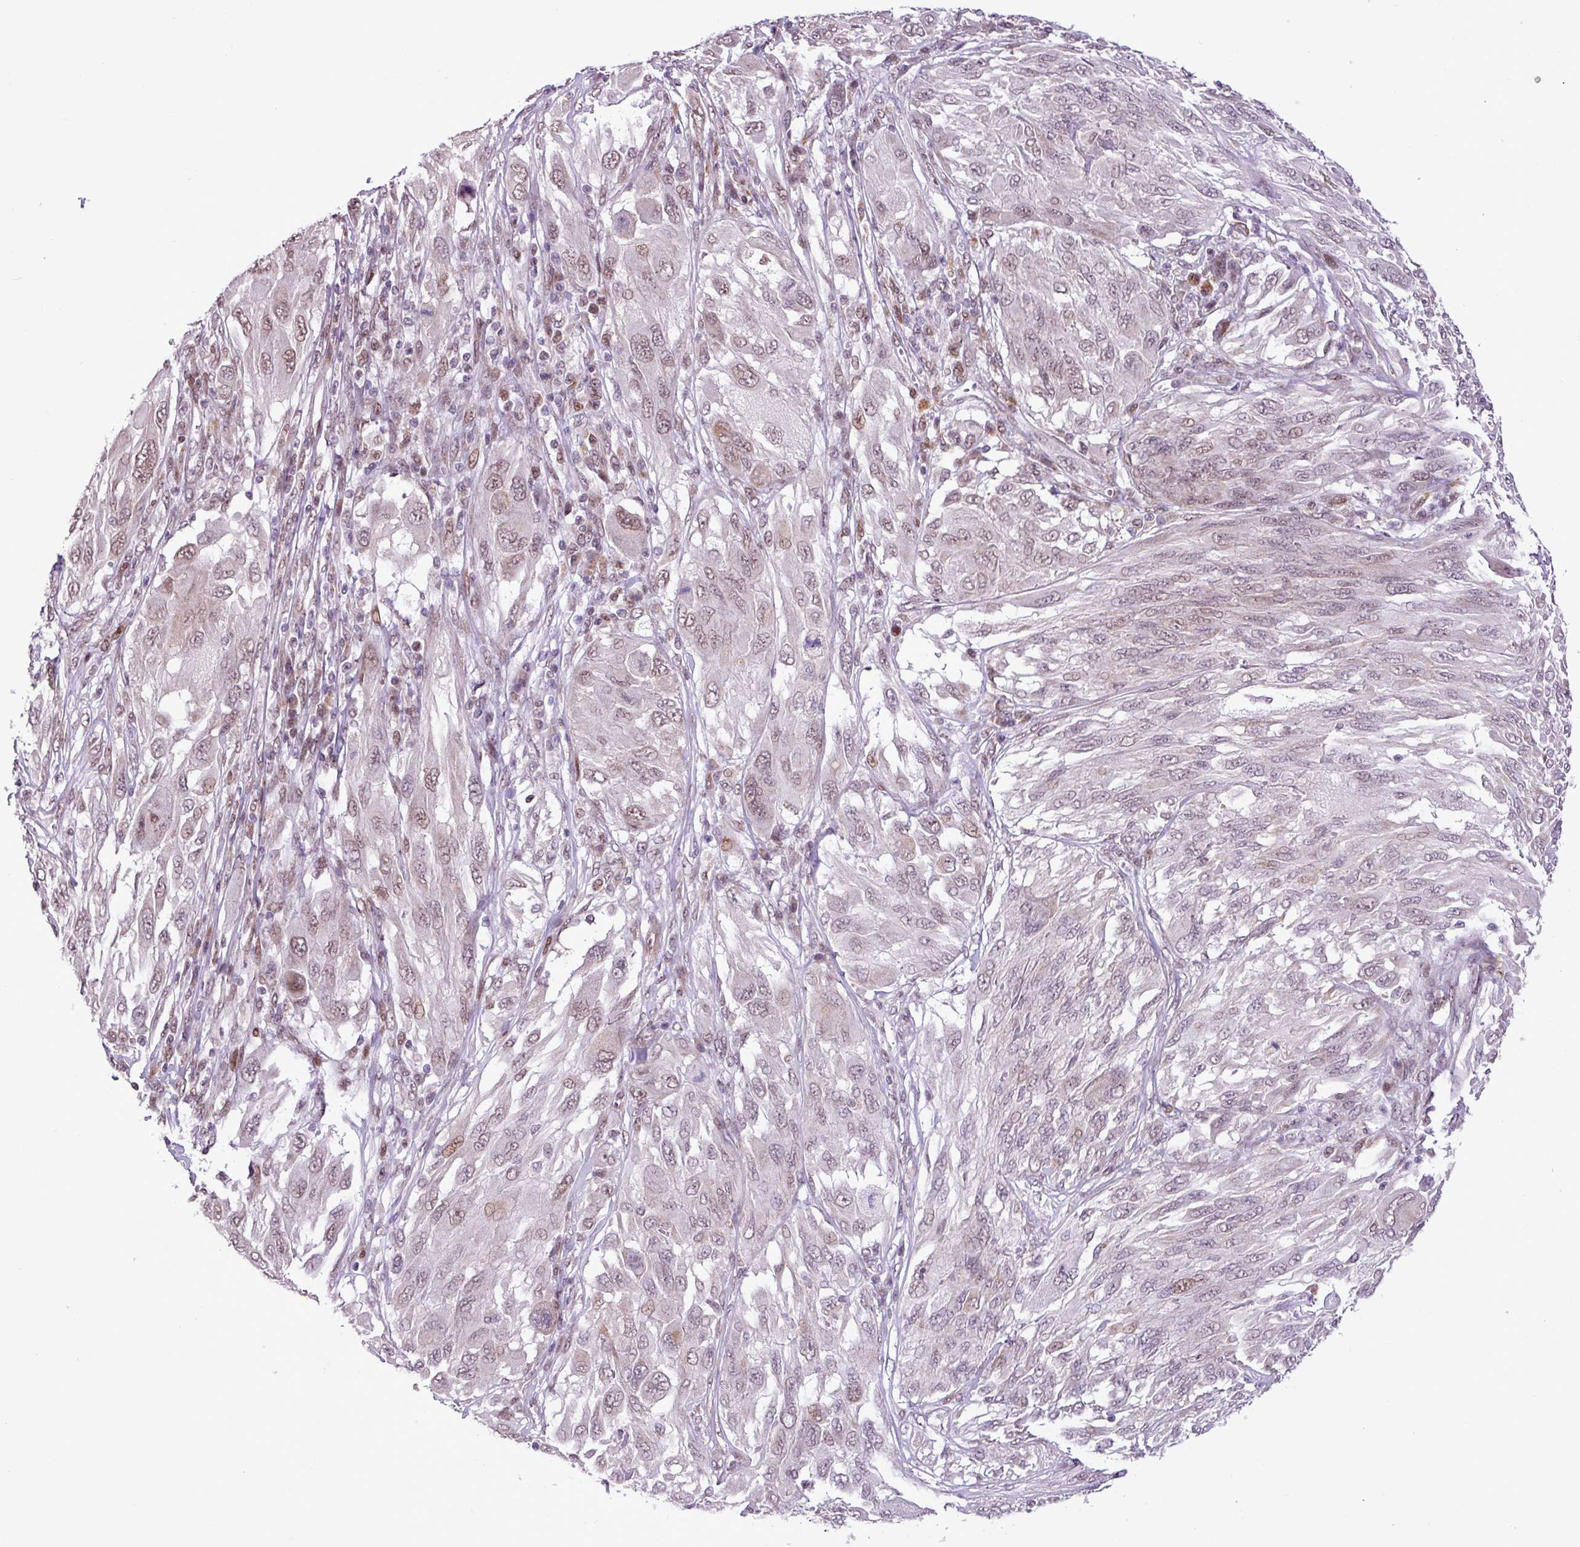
{"staining": {"intensity": "weak", "quantity": ">75%", "location": "nuclear"}, "tissue": "melanoma", "cell_type": "Tumor cells", "image_type": "cancer", "snomed": [{"axis": "morphology", "description": "Malignant melanoma, NOS"}, {"axis": "topography", "description": "Skin"}], "caption": "Brown immunohistochemical staining in human malignant melanoma exhibits weak nuclear positivity in about >75% of tumor cells.", "gene": "ZNF354A", "patient": {"sex": "female", "age": 91}}